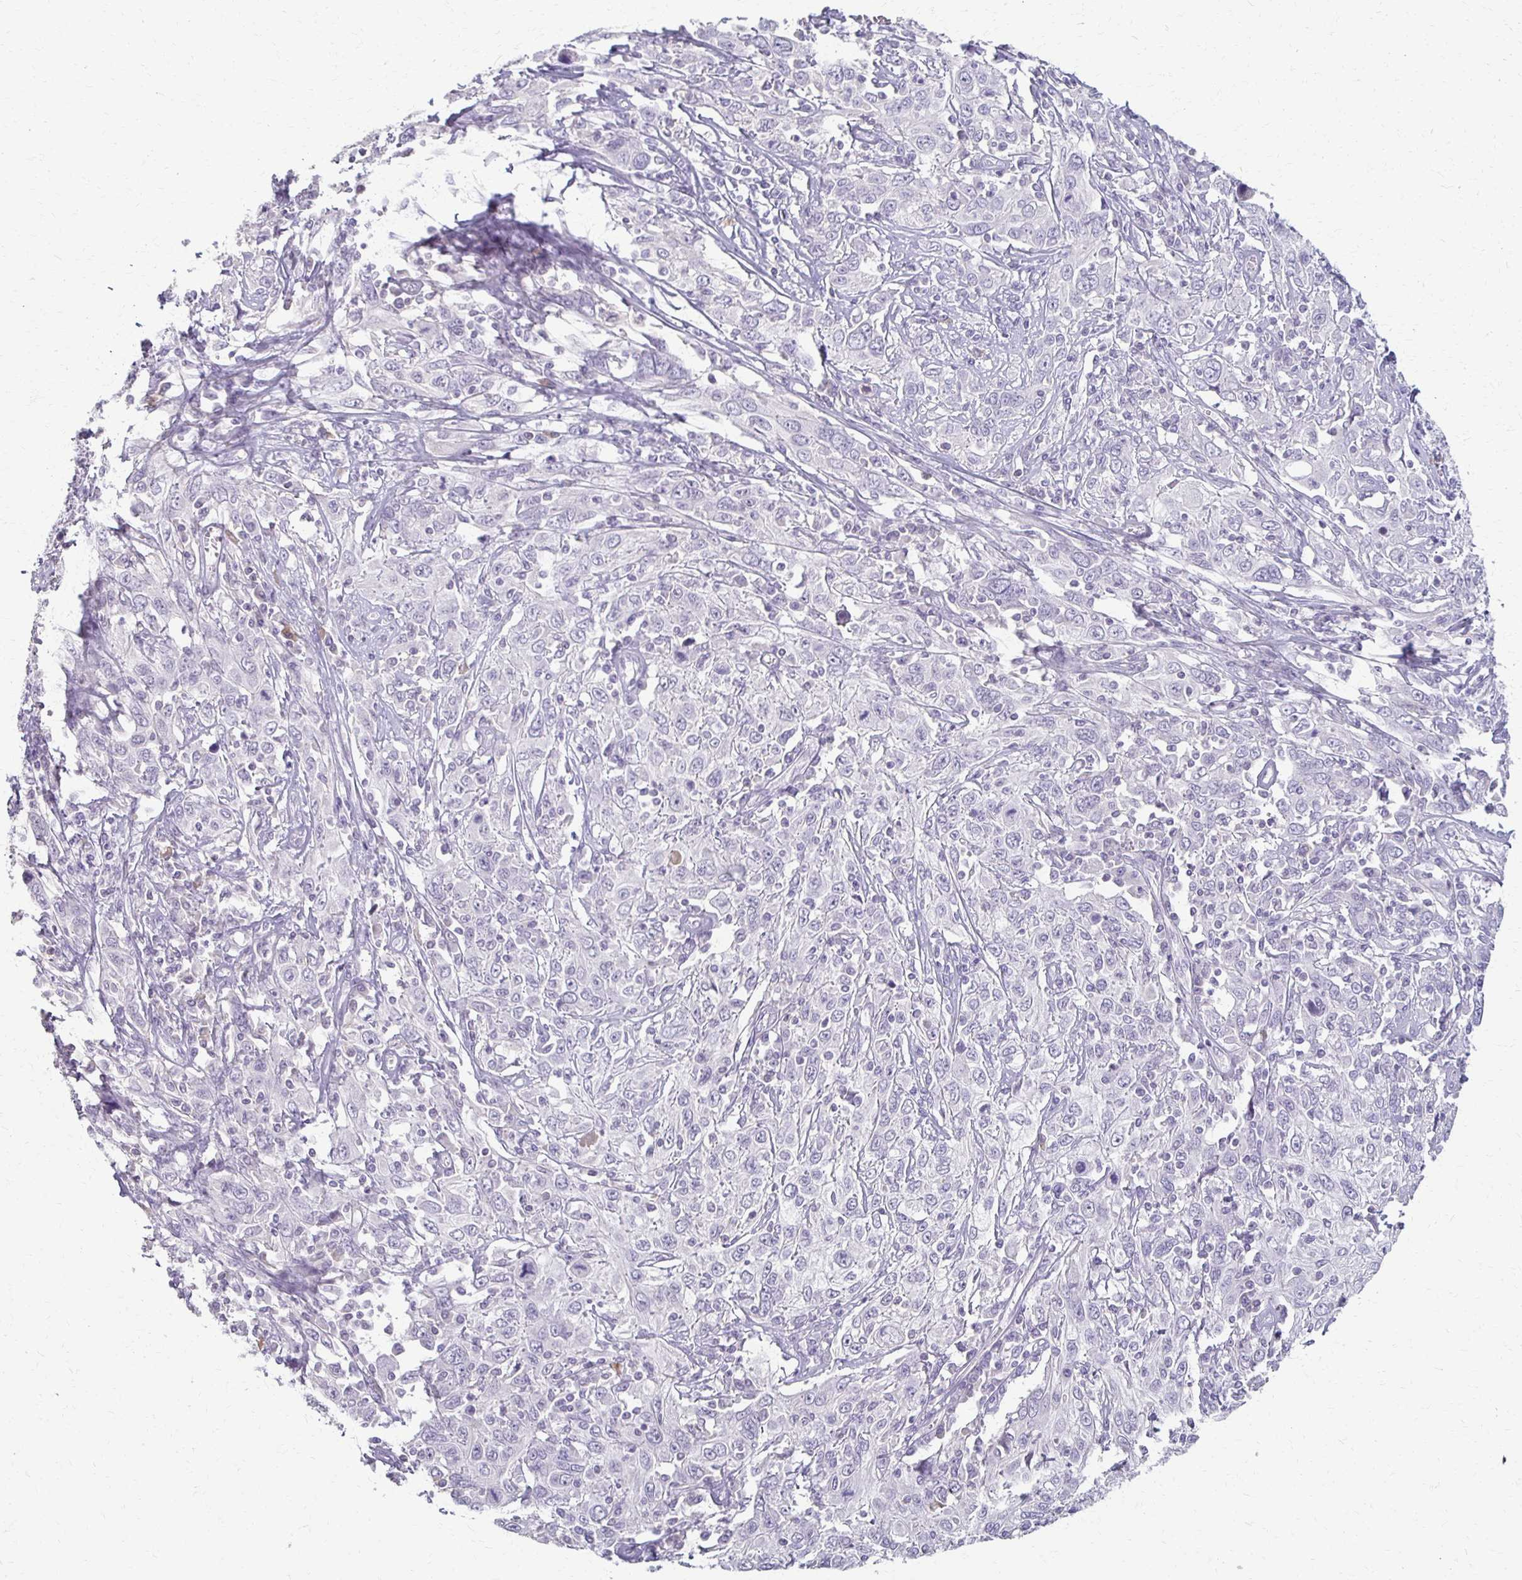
{"staining": {"intensity": "negative", "quantity": "none", "location": "none"}, "tissue": "cervical cancer", "cell_type": "Tumor cells", "image_type": "cancer", "snomed": [{"axis": "morphology", "description": "Squamous cell carcinoma, NOS"}, {"axis": "topography", "description": "Cervix"}], "caption": "IHC image of human cervical cancer stained for a protein (brown), which displays no expression in tumor cells.", "gene": "FOXO4", "patient": {"sex": "female", "age": 46}}